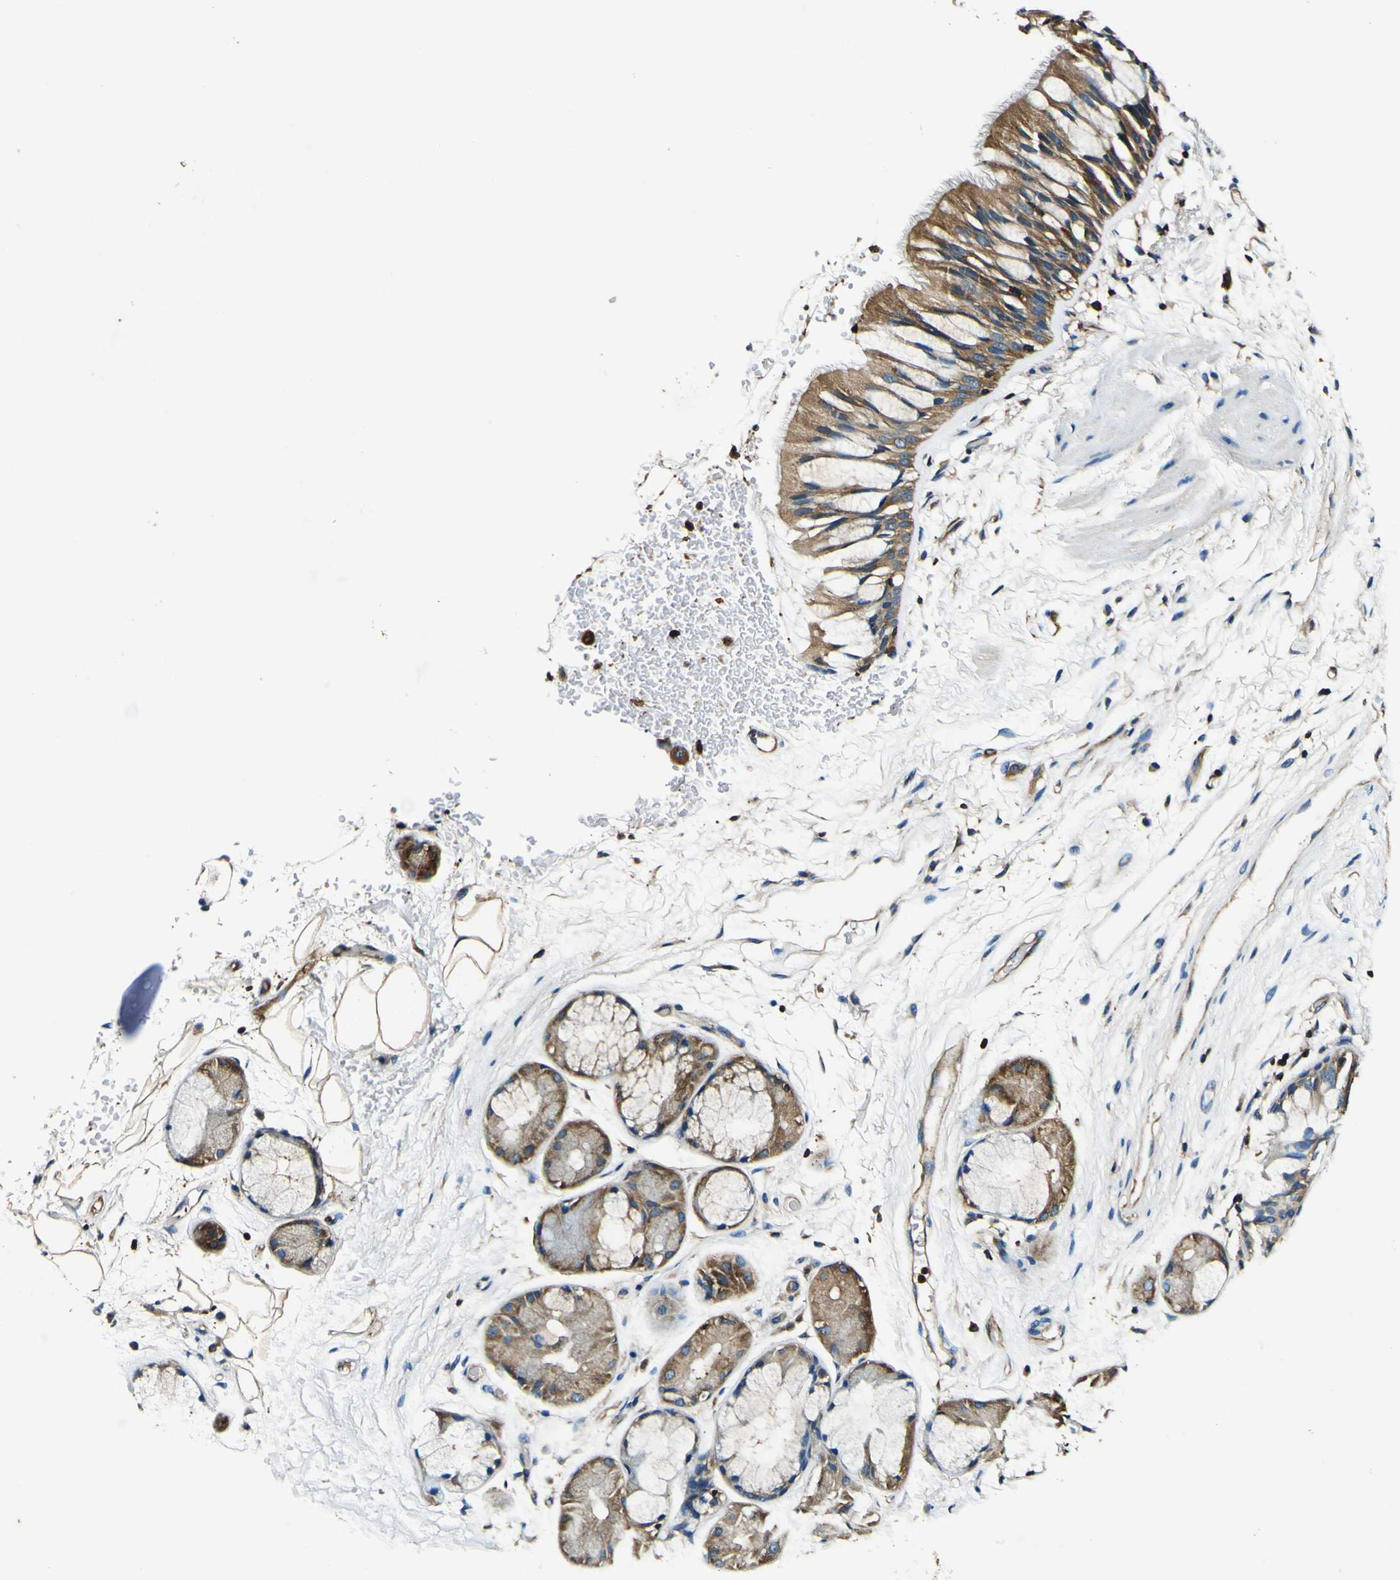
{"staining": {"intensity": "moderate", "quantity": ">75%", "location": "cytoplasmic/membranous"}, "tissue": "bronchus", "cell_type": "Respiratory epithelial cells", "image_type": "normal", "snomed": [{"axis": "morphology", "description": "Normal tissue, NOS"}, {"axis": "topography", "description": "Bronchus"}], "caption": "Immunohistochemical staining of benign human bronchus shows moderate cytoplasmic/membranous protein staining in approximately >75% of respiratory epithelial cells.", "gene": "RHOT2", "patient": {"sex": "male", "age": 66}}